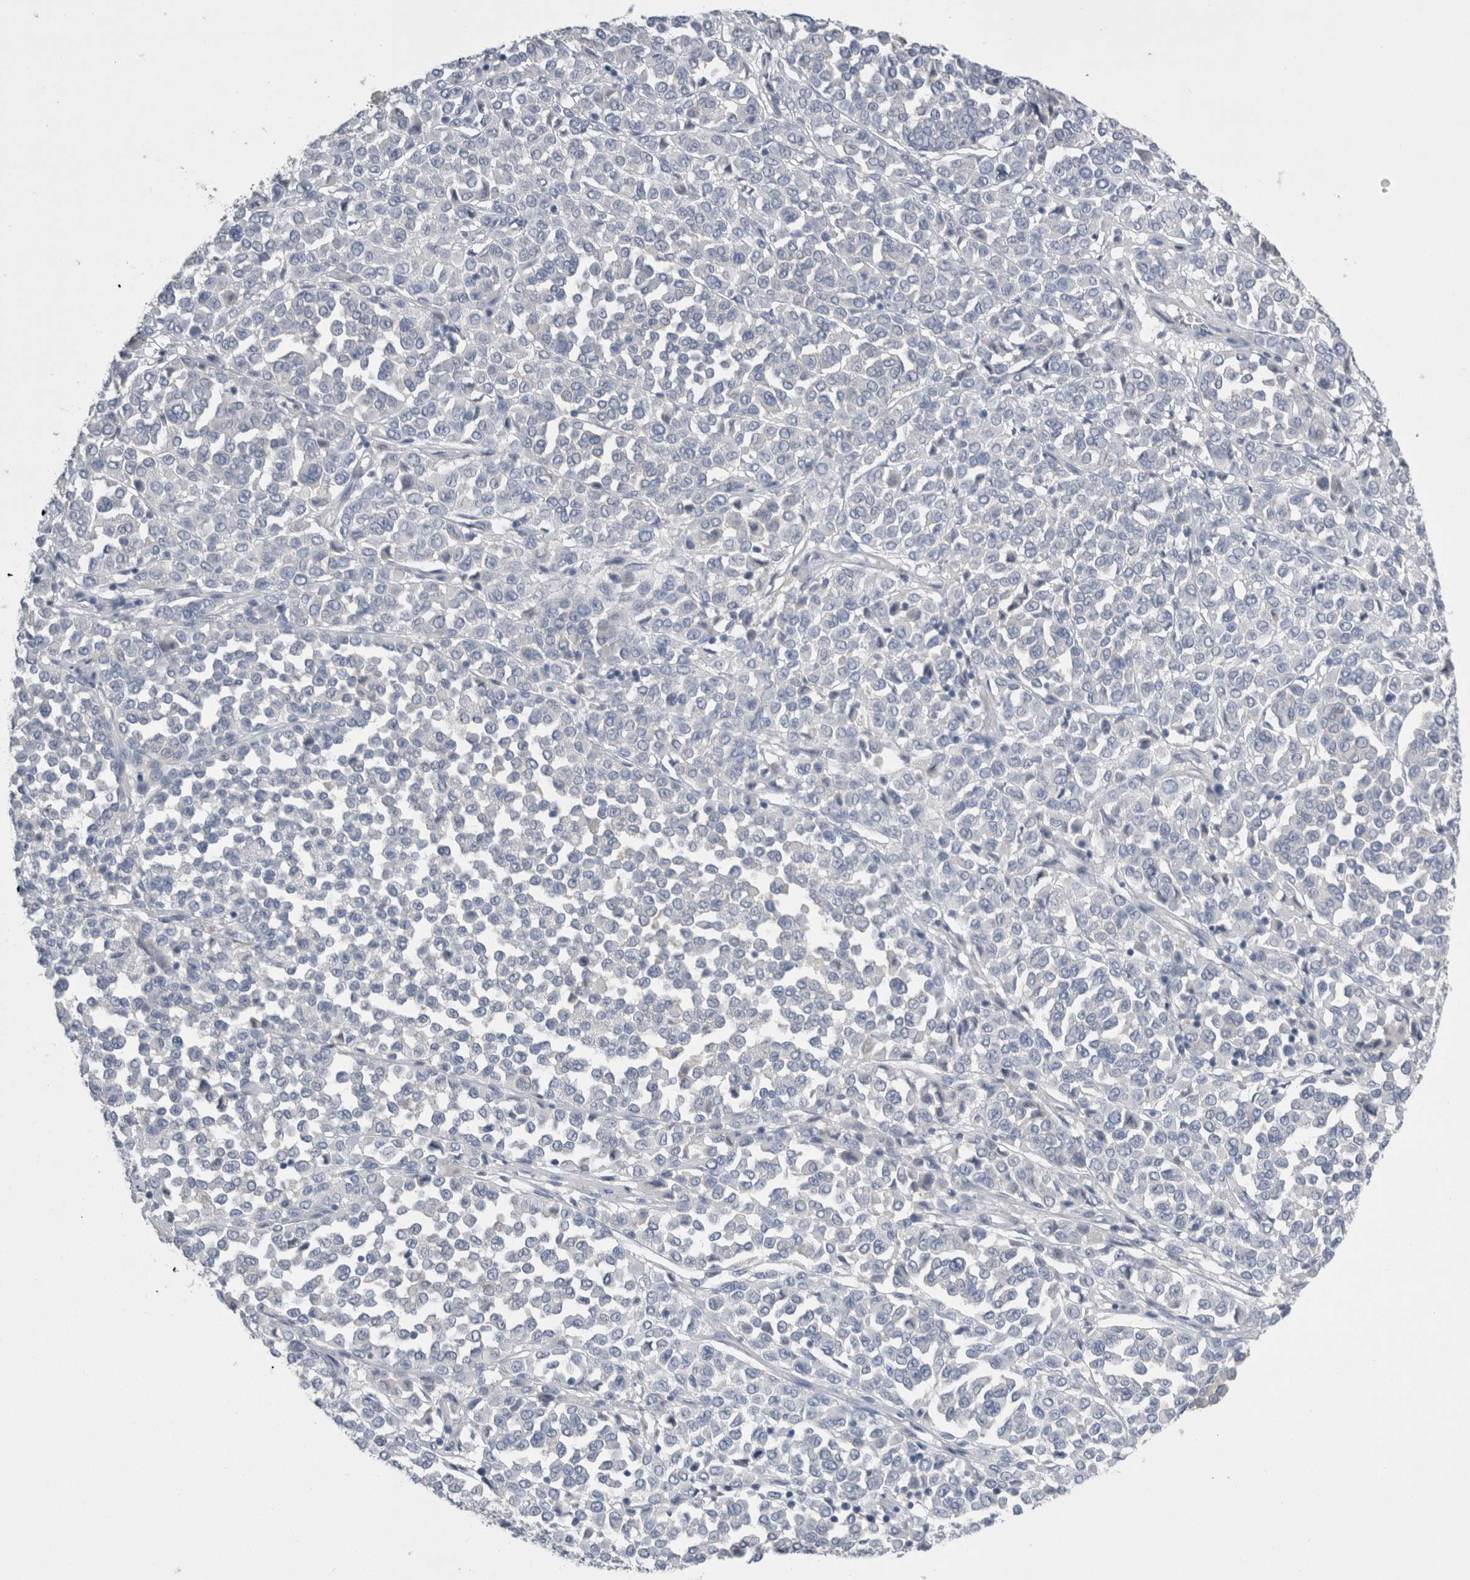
{"staining": {"intensity": "negative", "quantity": "none", "location": "none"}, "tissue": "melanoma", "cell_type": "Tumor cells", "image_type": "cancer", "snomed": [{"axis": "morphology", "description": "Malignant melanoma, Metastatic site"}, {"axis": "topography", "description": "Pancreas"}], "caption": "Tumor cells are negative for protein expression in human malignant melanoma (metastatic site).", "gene": "REG1A", "patient": {"sex": "female", "age": 30}}